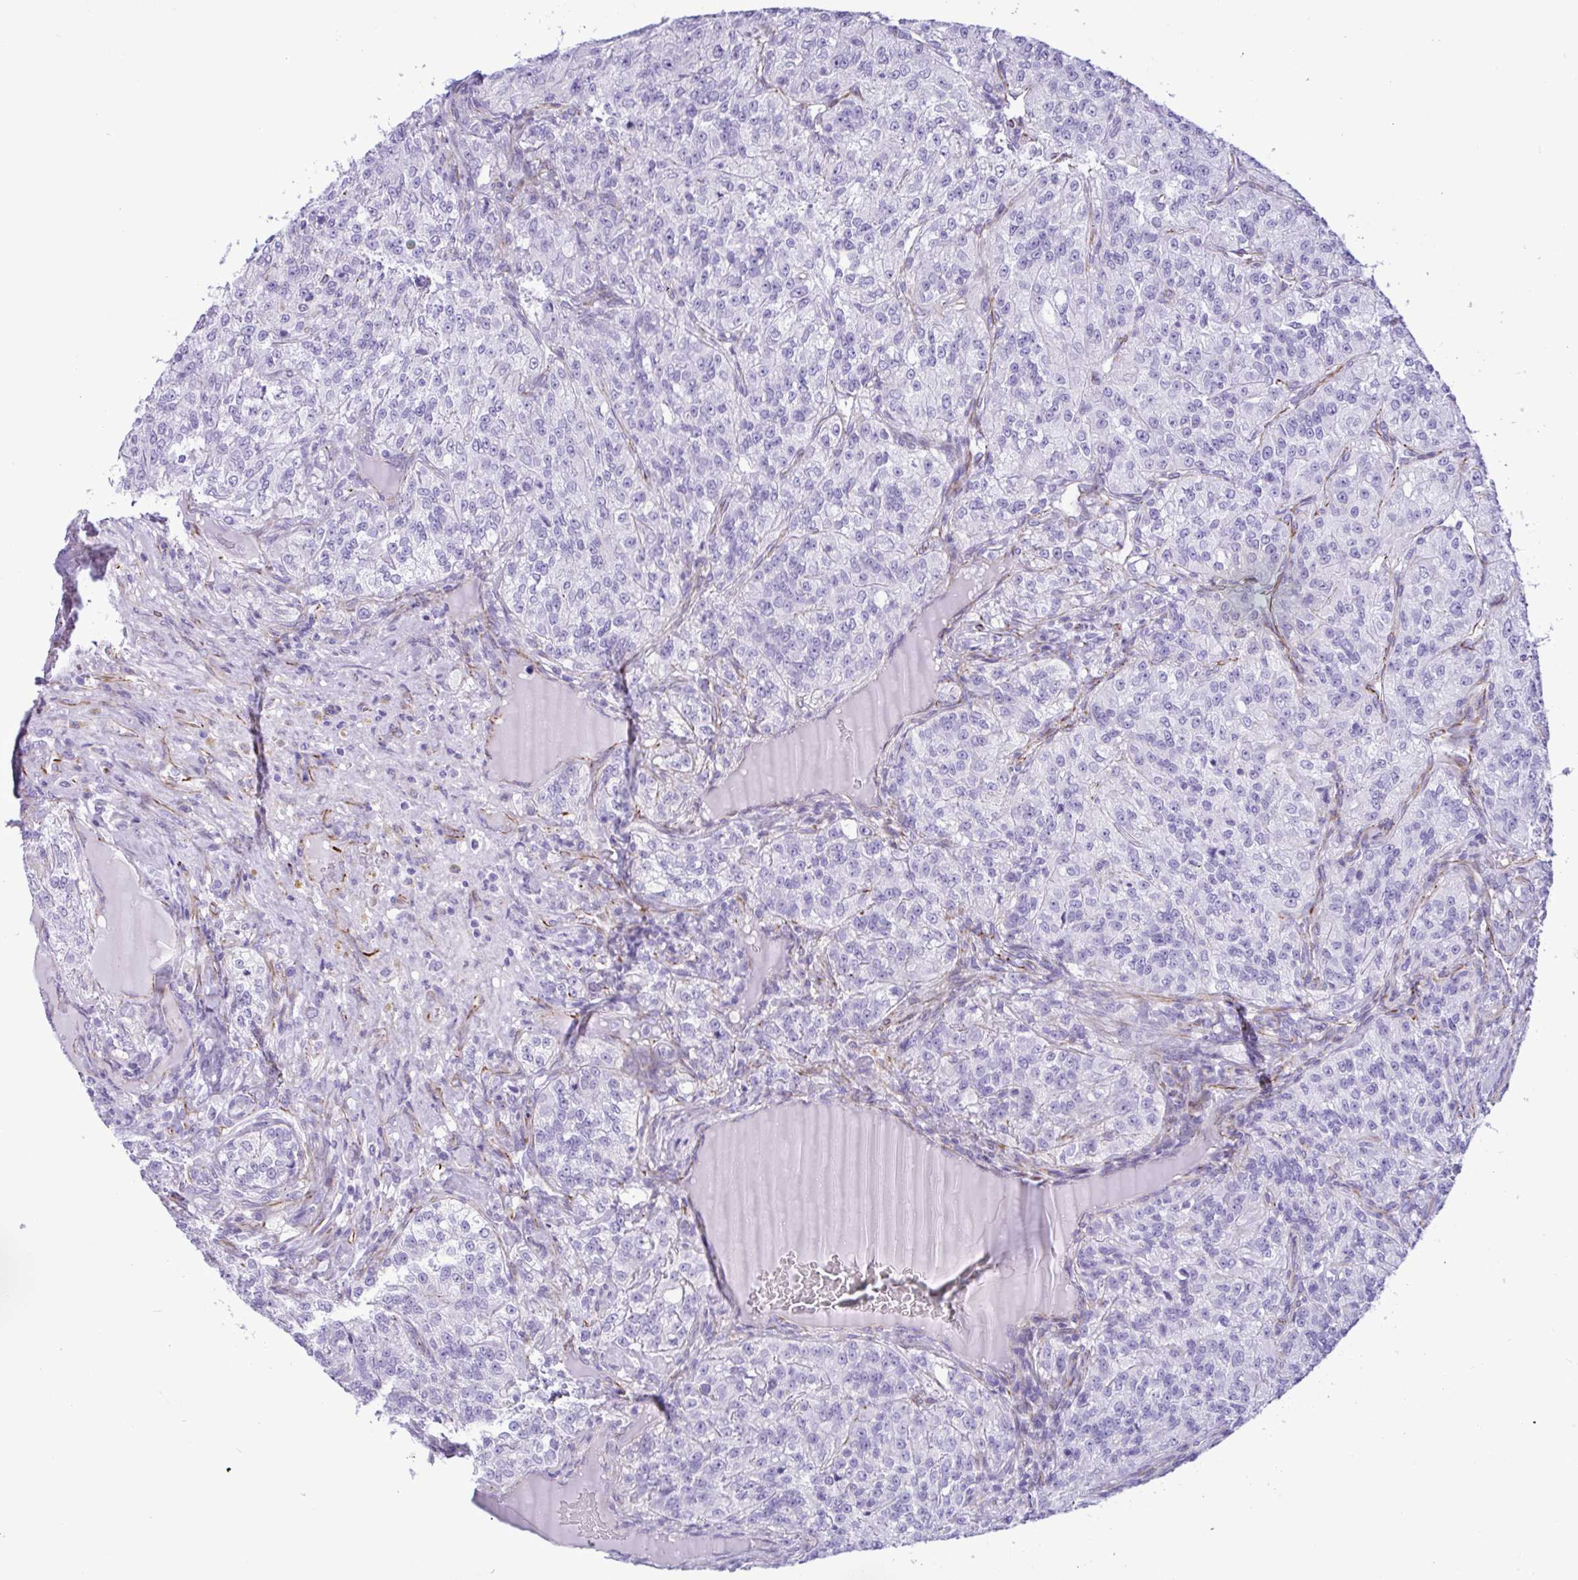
{"staining": {"intensity": "negative", "quantity": "none", "location": "none"}, "tissue": "renal cancer", "cell_type": "Tumor cells", "image_type": "cancer", "snomed": [{"axis": "morphology", "description": "Adenocarcinoma, NOS"}, {"axis": "topography", "description": "Kidney"}], "caption": "Tumor cells show no significant staining in renal adenocarcinoma. Nuclei are stained in blue.", "gene": "SMAD5", "patient": {"sex": "female", "age": 63}}